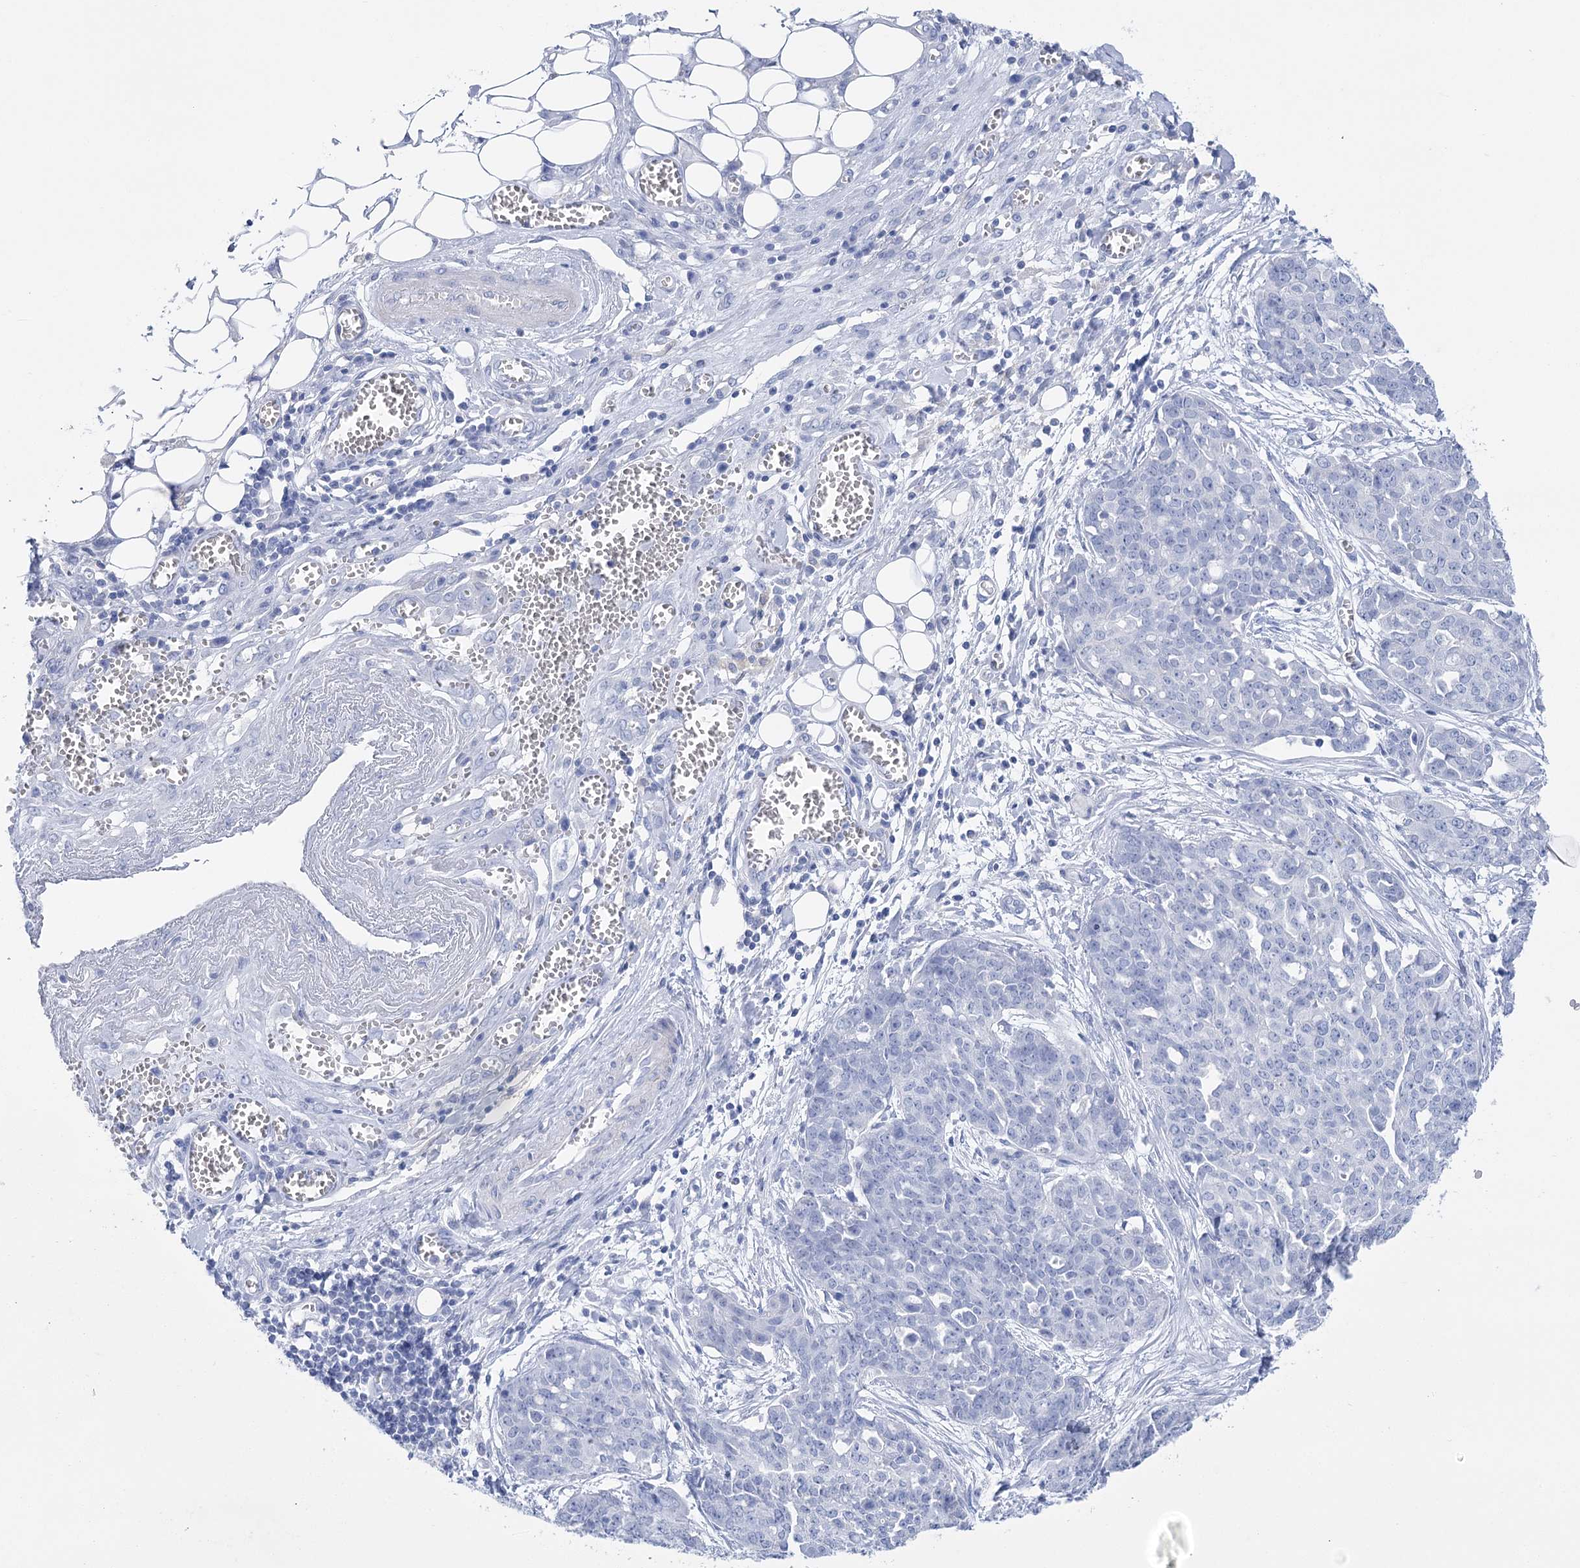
{"staining": {"intensity": "negative", "quantity": "none", "location": "none"}, "tissue": "ovarian cancer", "cell_type": "Tumor cells", "image_type": "cancer", "snomed": [{"axis": "morphology", "description": "Cystadenocarcinoma, serous, NOS"}, {"axis": "topography", "description": "Soft tissue"}, {"axis": "topography", "description": "Ovary"}], "caption": "DAB immunohistochemical staining of human serous cystadenocarcinoma (ovarian) reveals no significant expression in tumor cells.", "gene": "PCDHA1", "patient": {"sex": "female", "age": 57}}